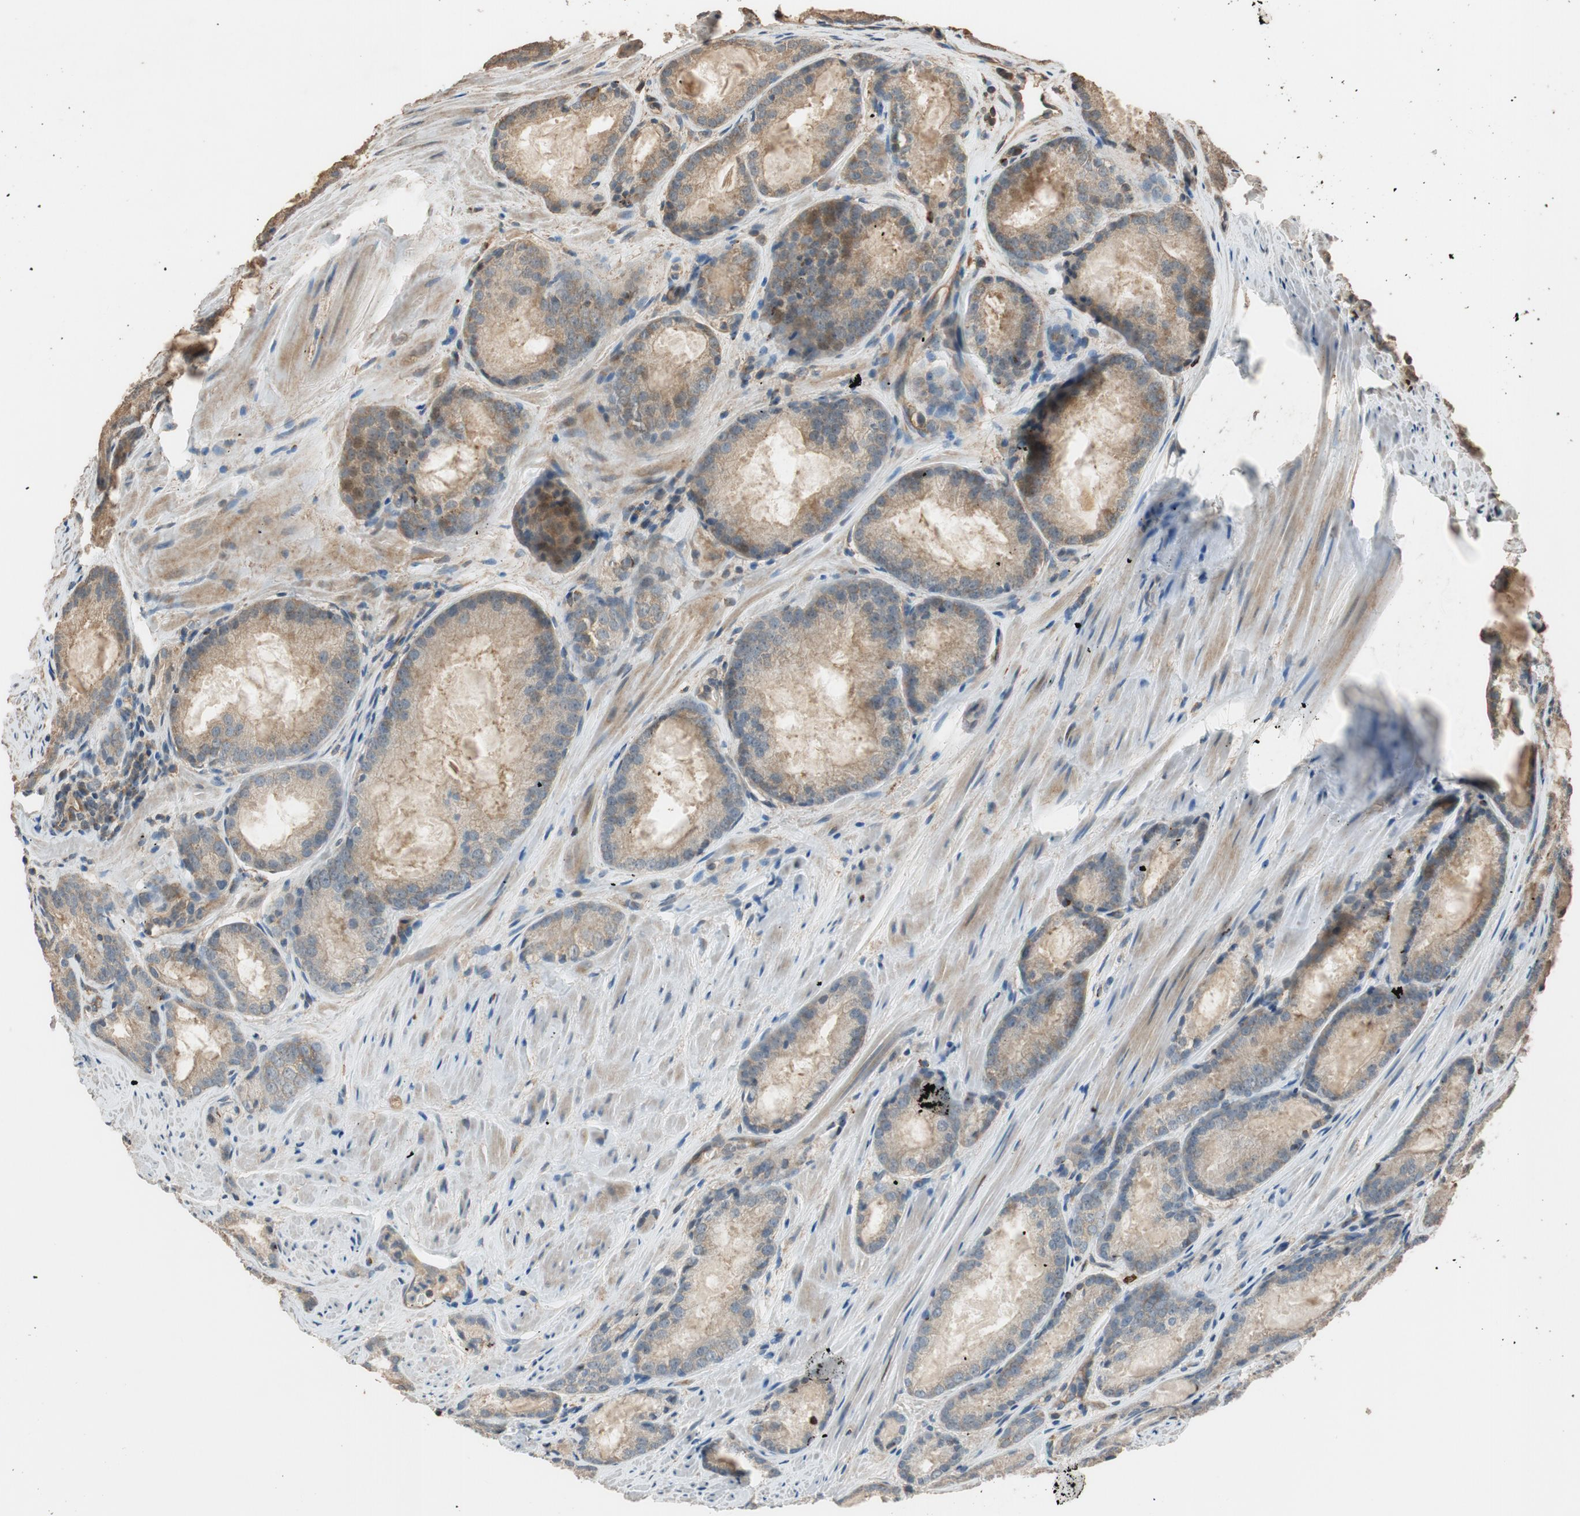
{"staining": {"intensity": "weak", "quantity": ">75%", "location": "cytoplasmic/membranous"}, "tissue": "prostate cancer", "cell_type": "Tumor cells", "image_type": "cancer", "snomed": [{"axis": "morphology", "description": "Adenocarcinoma, Low grade"}, {"axis": "topography", "description": "Prostate"}], "caption": "High-power microscopy captured an immunohistochemistry (IHC) photomicrograph of prostate cancer, revealing weak cytoplasmic/membranous positivity in approximately >75% of tumor cells. The protein is shown in brown color, while the nuclei are stained blue.", "gene": "MST1R", "patient": {"sex": "male", "age": 64}}